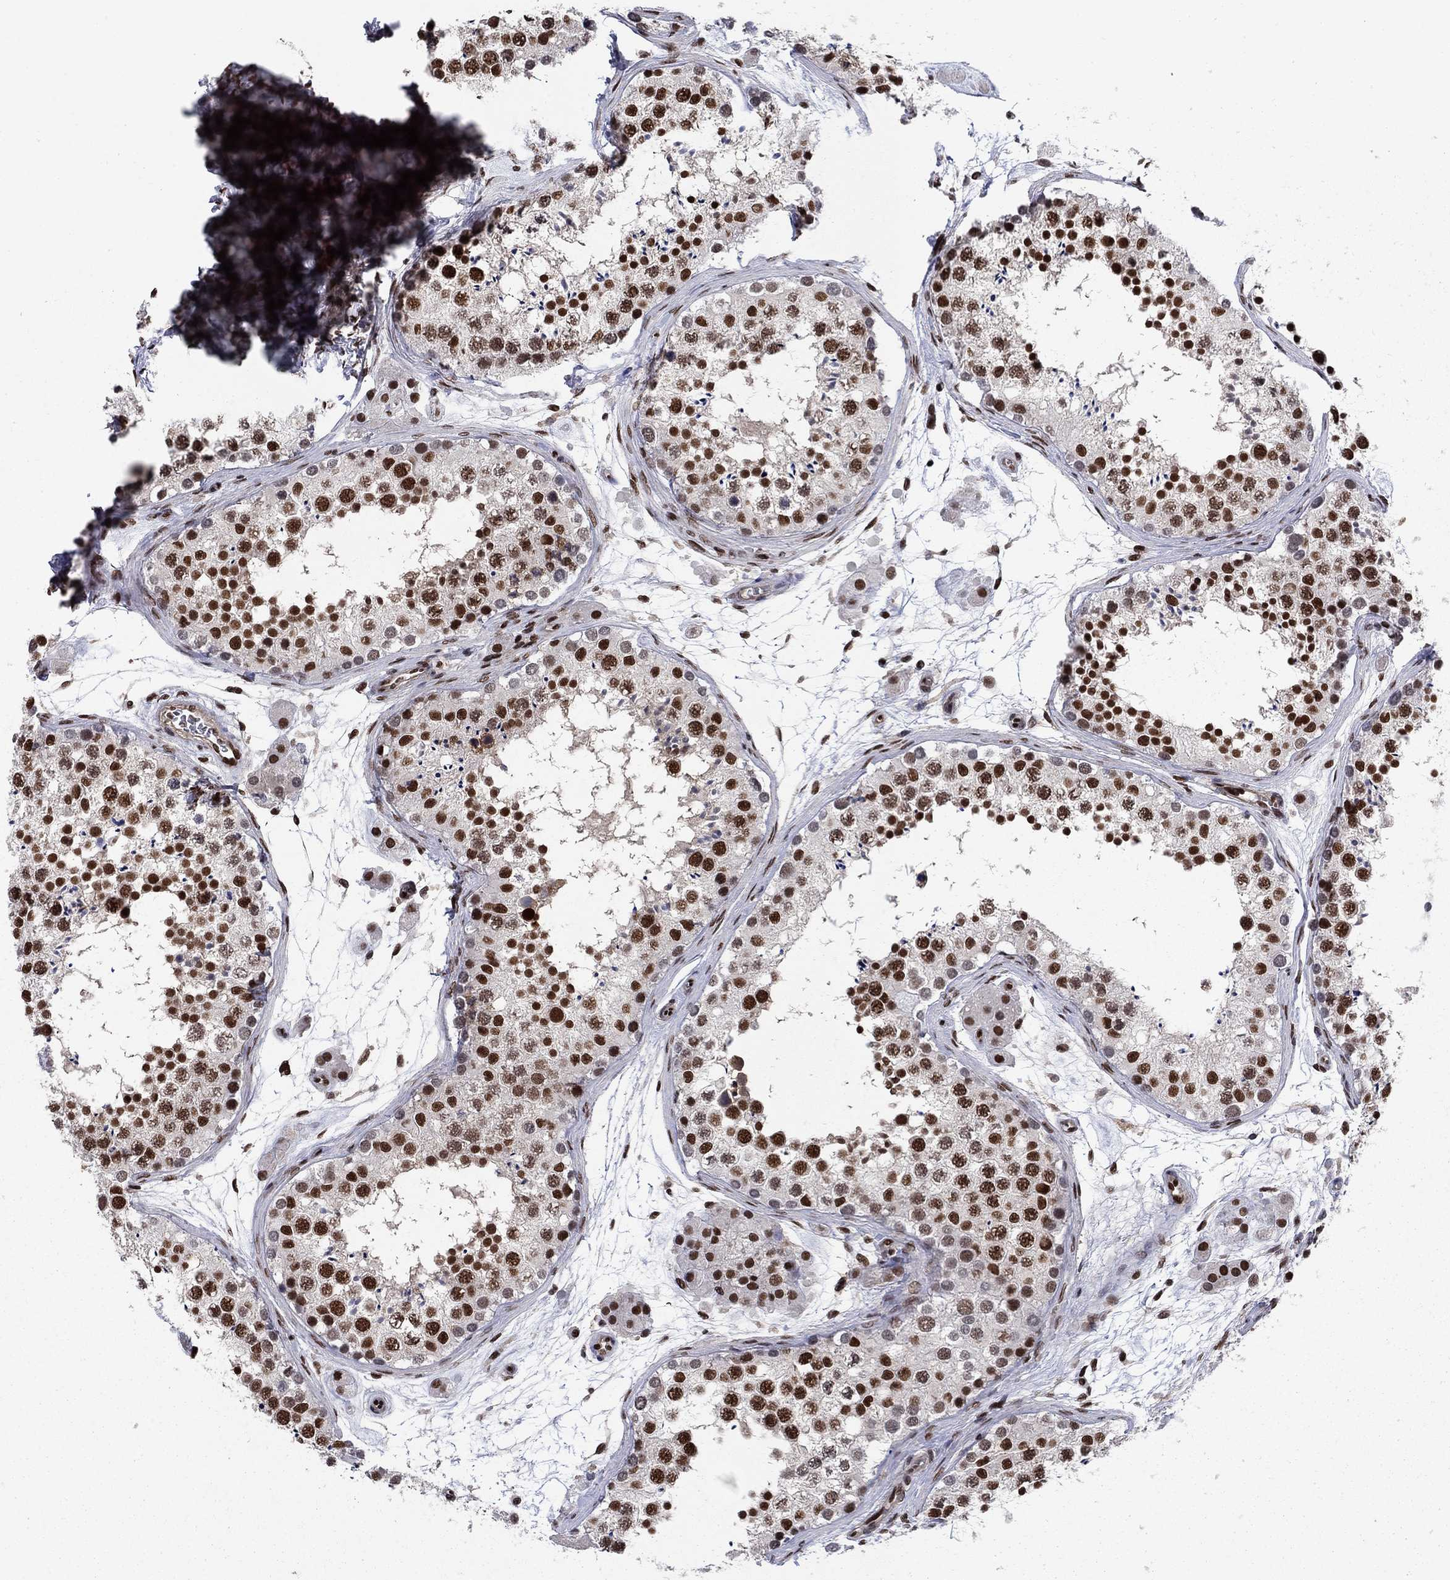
{"staining": {"intensity": "strong", "quantity": ">75%", "location": "nuclear"}, "tissue": "testis", "cell_type": "Cells in seminiferous ducts", "image_type": "normal", "snomed": [{"axis": "morphology", "description": "Normal tissue, NOS"}, {"axis": "topography", "description": "Testis"}], "caption": "This is an image of immunohistochemistry staining of normal testis, which shows strong staining in the nuclear of cells in seminiferous ducts.", "gene": "RPRD1B", "patient": {"sex": "male", "age": 41}}